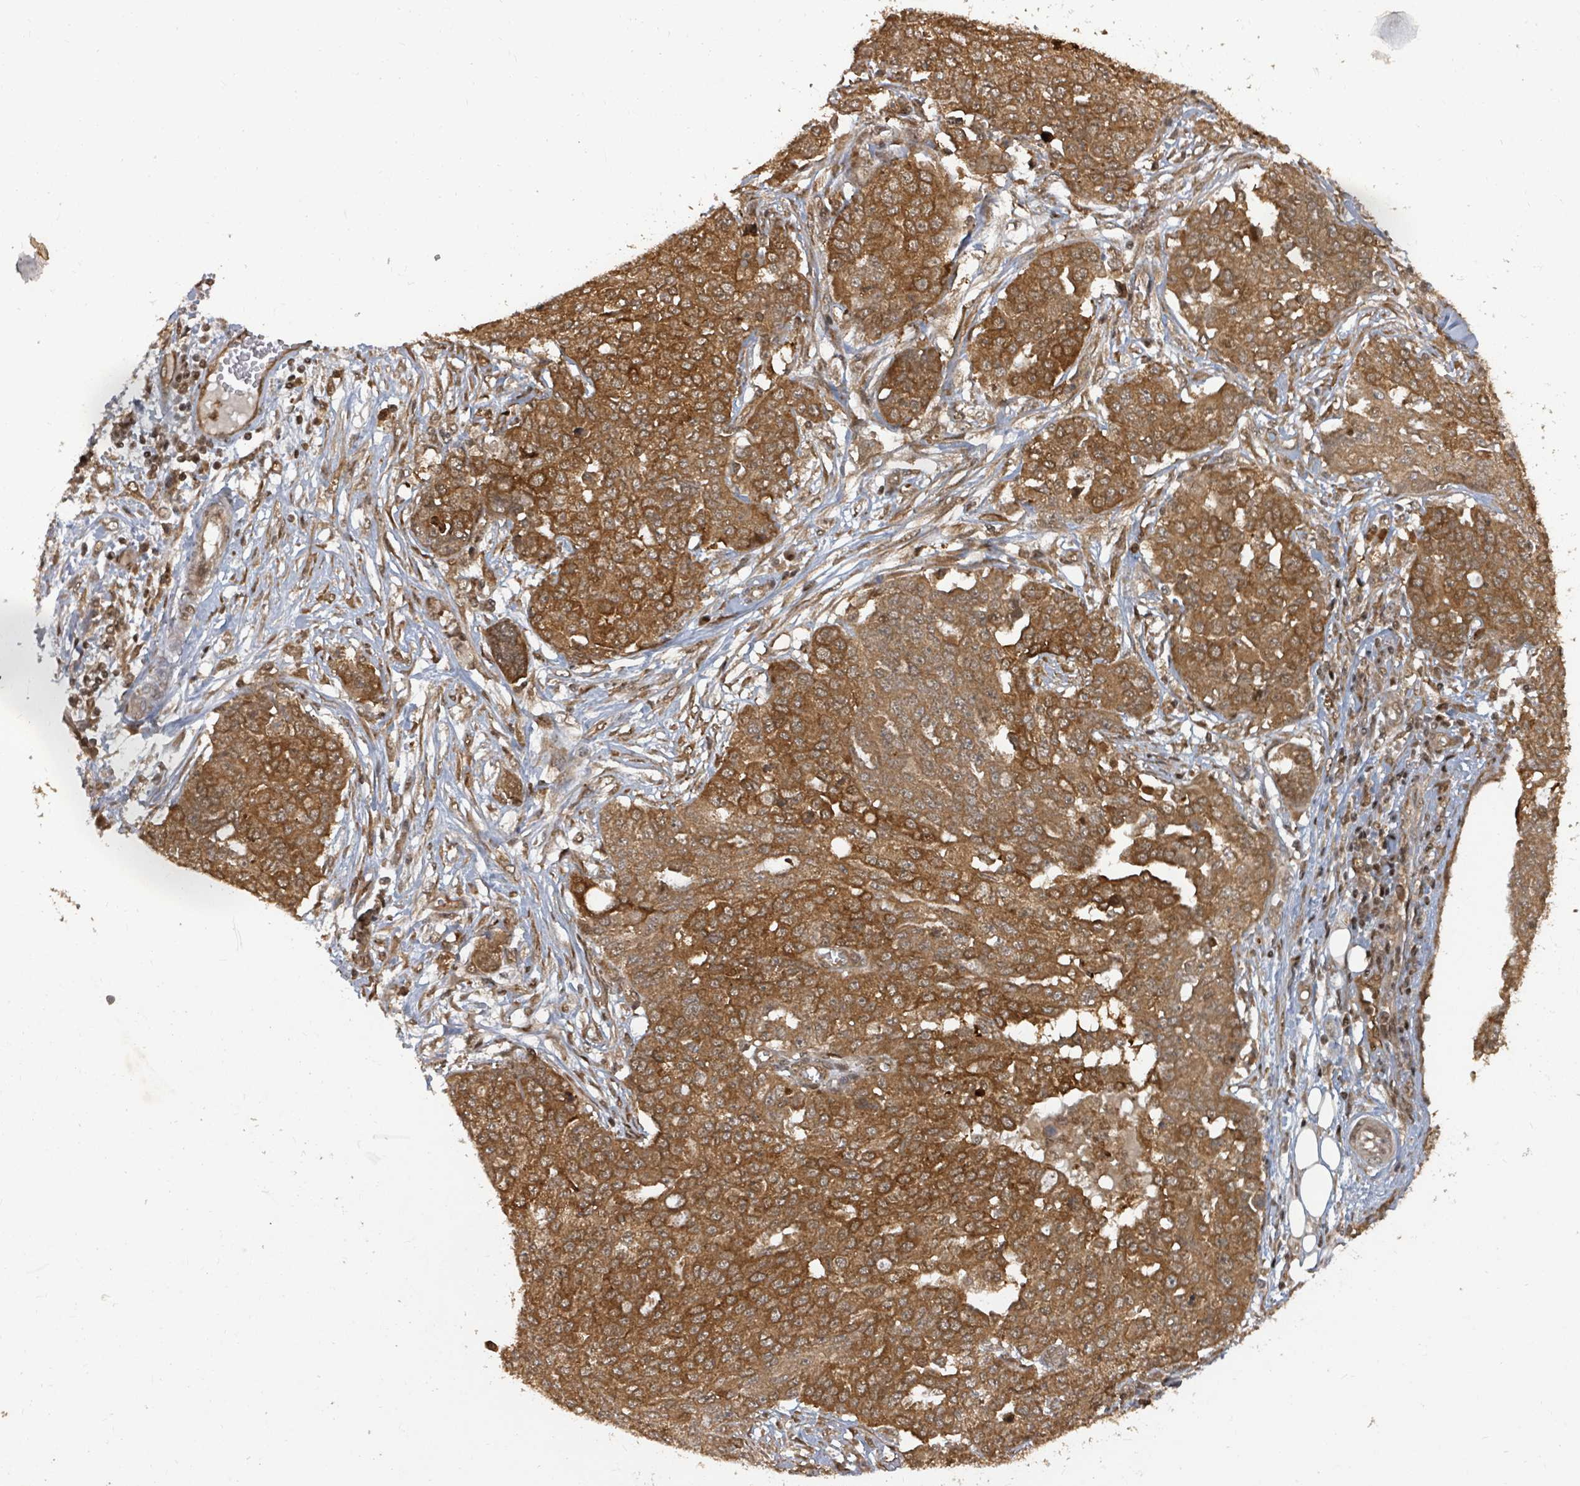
{"staining": {"intensity": "strong", "quantity": ">75%", "location": "cytoplasmic/membranous"}, "tissue": "ovarian cancer", "cell_type": "Tumor cells", "image_type": "cancer", "snomed": [{"axis": "morphology", "description": "Cystadenocarcinoma, serous, NOS"}, {"axis": "topography", "description": "Soft tissue"}, {"axis": "topography", "description": "Ovary"}], "caption": "Ovarian cancer stained for a protein (brown) displays strong cytoplasmic/membranous positive expression in approximately >75% of tumor cells.", "gene": "KDM4E", "patient": {"sex": "female", "age": 57}}